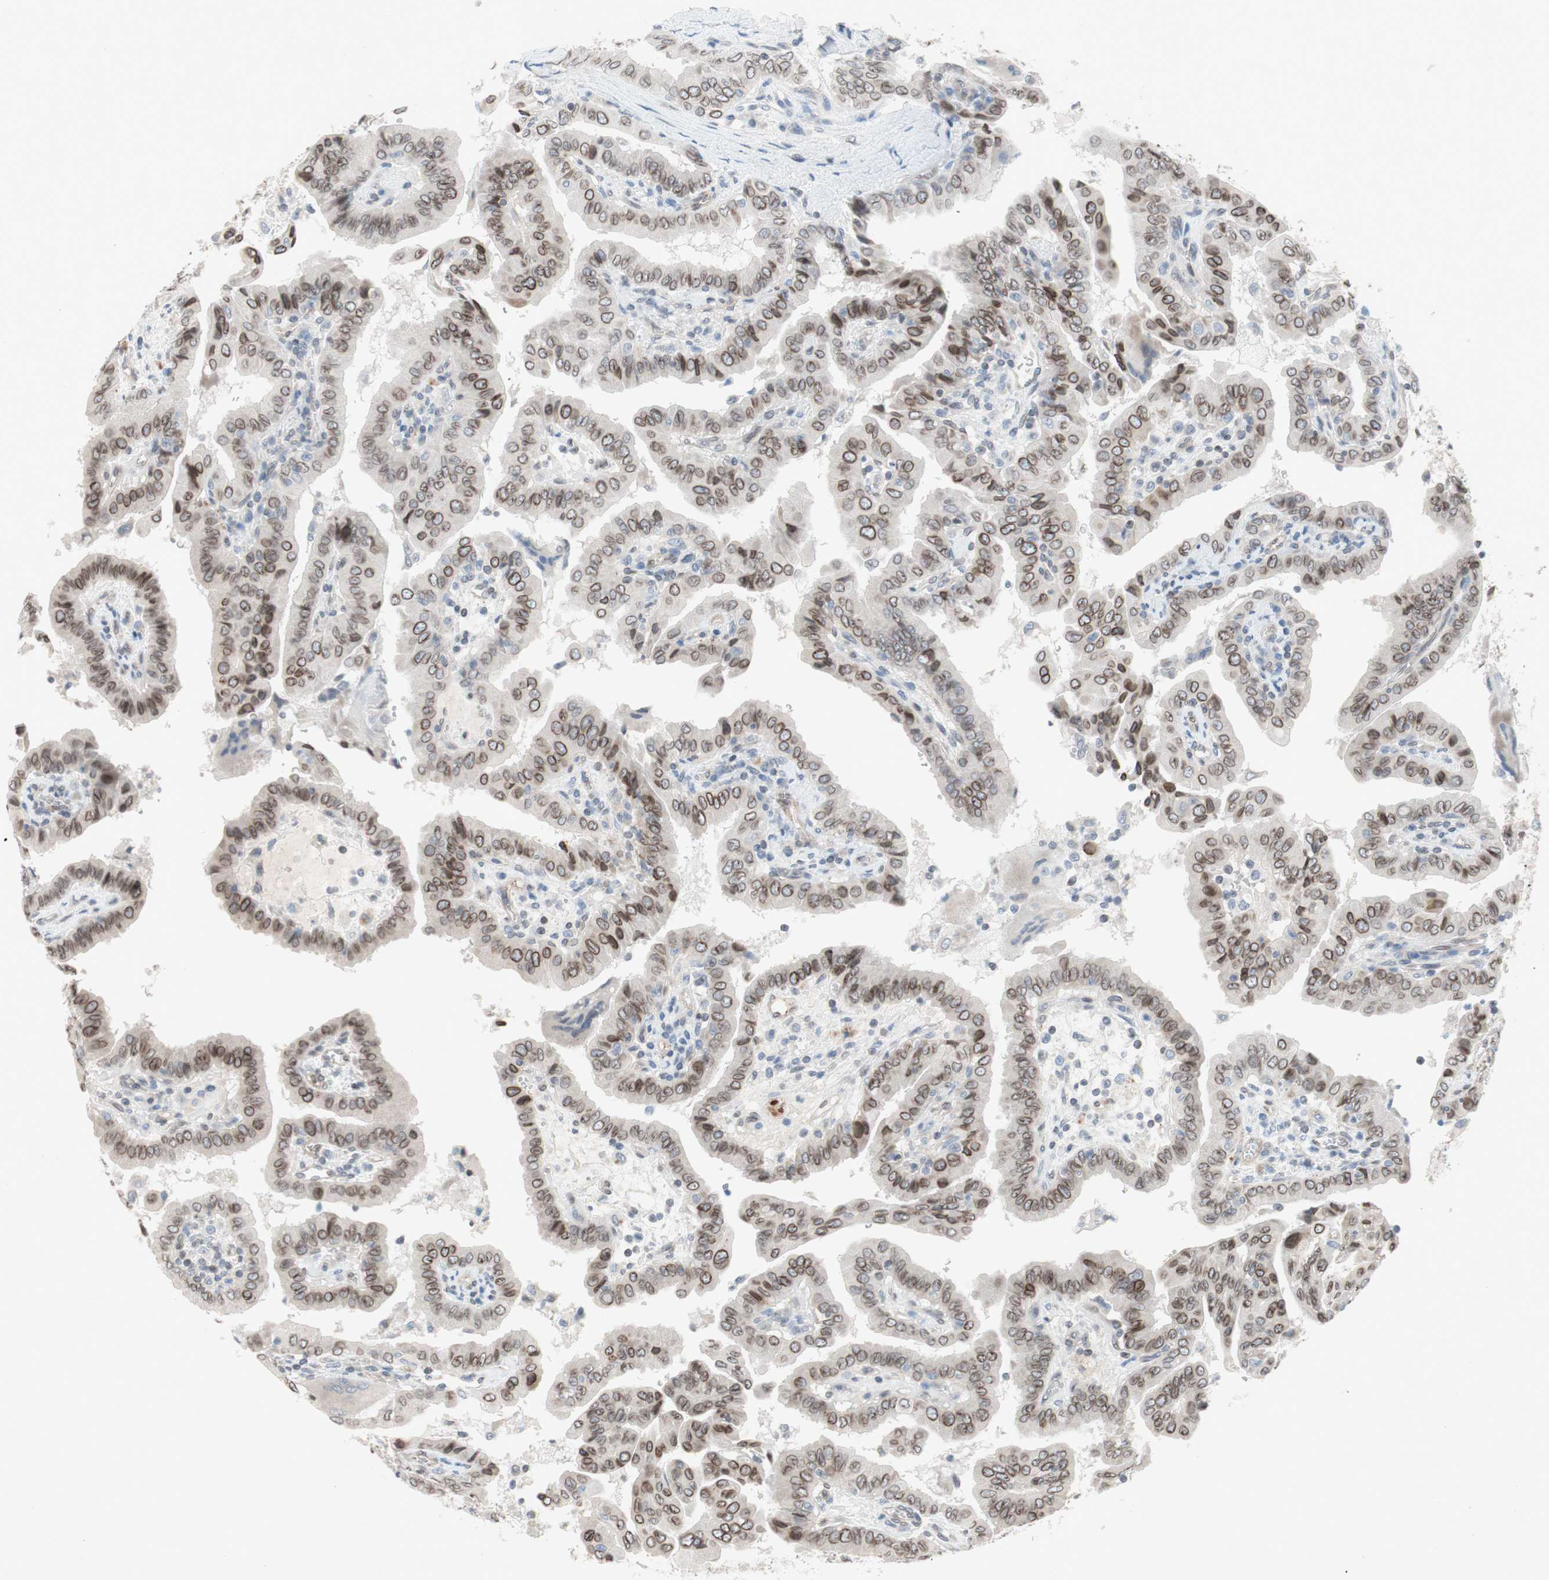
{"staining": {"intensity": "moderate", "quantity": ">75%", "location": "cytoplasmic/membranous,nuclear"}, "tissue": "thyroid cancer", "cell_type": "Tumor cells", "image_type": "cancer", "snomed": [{"axis": "morphology", "description": "Papillary adenocarcinoma, NOS"}, {"axis": "topography", "description": "Thyroid gland"}], "caption": "Immunohistochemical staining of human papillary adenocarcinoma (thyroid) displays medium levels of moderate cytoplasmic/membranous and nuclear positivity in approximately >75% of tumor cells. (brown staining indicates protein expression, while blue staining denotes nuclei).", "gene": "ARNT2", "patient": {"sex": "male", "age": 33}}